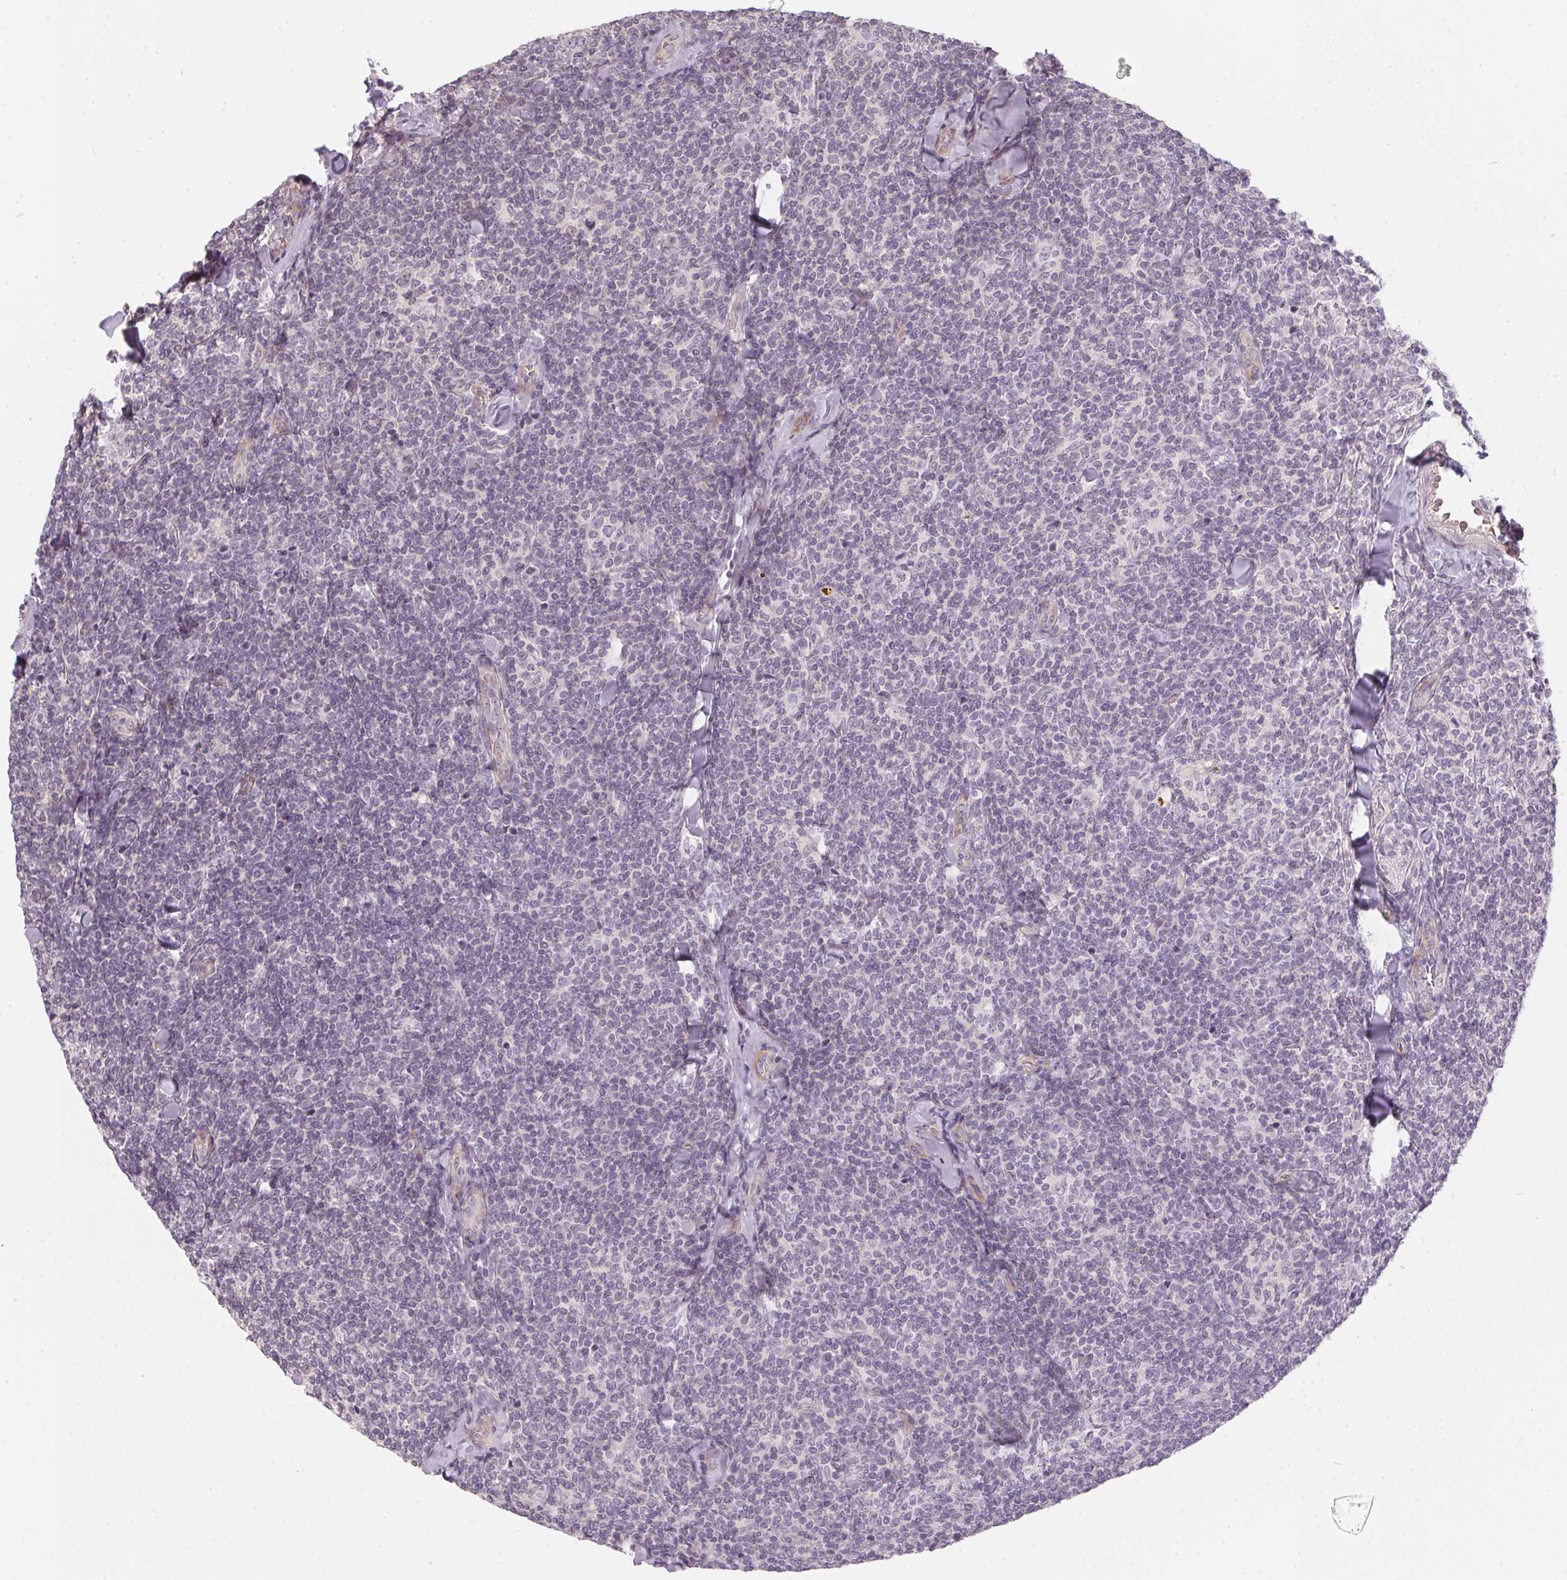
{"staining": {"intensity": "negative", "quantity": "none", "location": "none"}, "tissue": "lymphoma", "cell_type": "Tumor cells", "image_type": "cancer", "snomed": [{"axis": "morphology", "description": "Malignant lymphoma, non-Hodgkin's type, Low grade"}, {"axis": "topography", "description": "Lymph node"}], "caption": "Immunohistochemistry photomicrograph of neoplastic tissue: low-grade malignant lymphoma, non-Hodgkin's type stained with DAB (3,3'-diaminobenzidine) shows no significant protein positivity in tumor cells.", "gene": "GDAP1L1", "patient": {"sex": "female", "age": 56}}